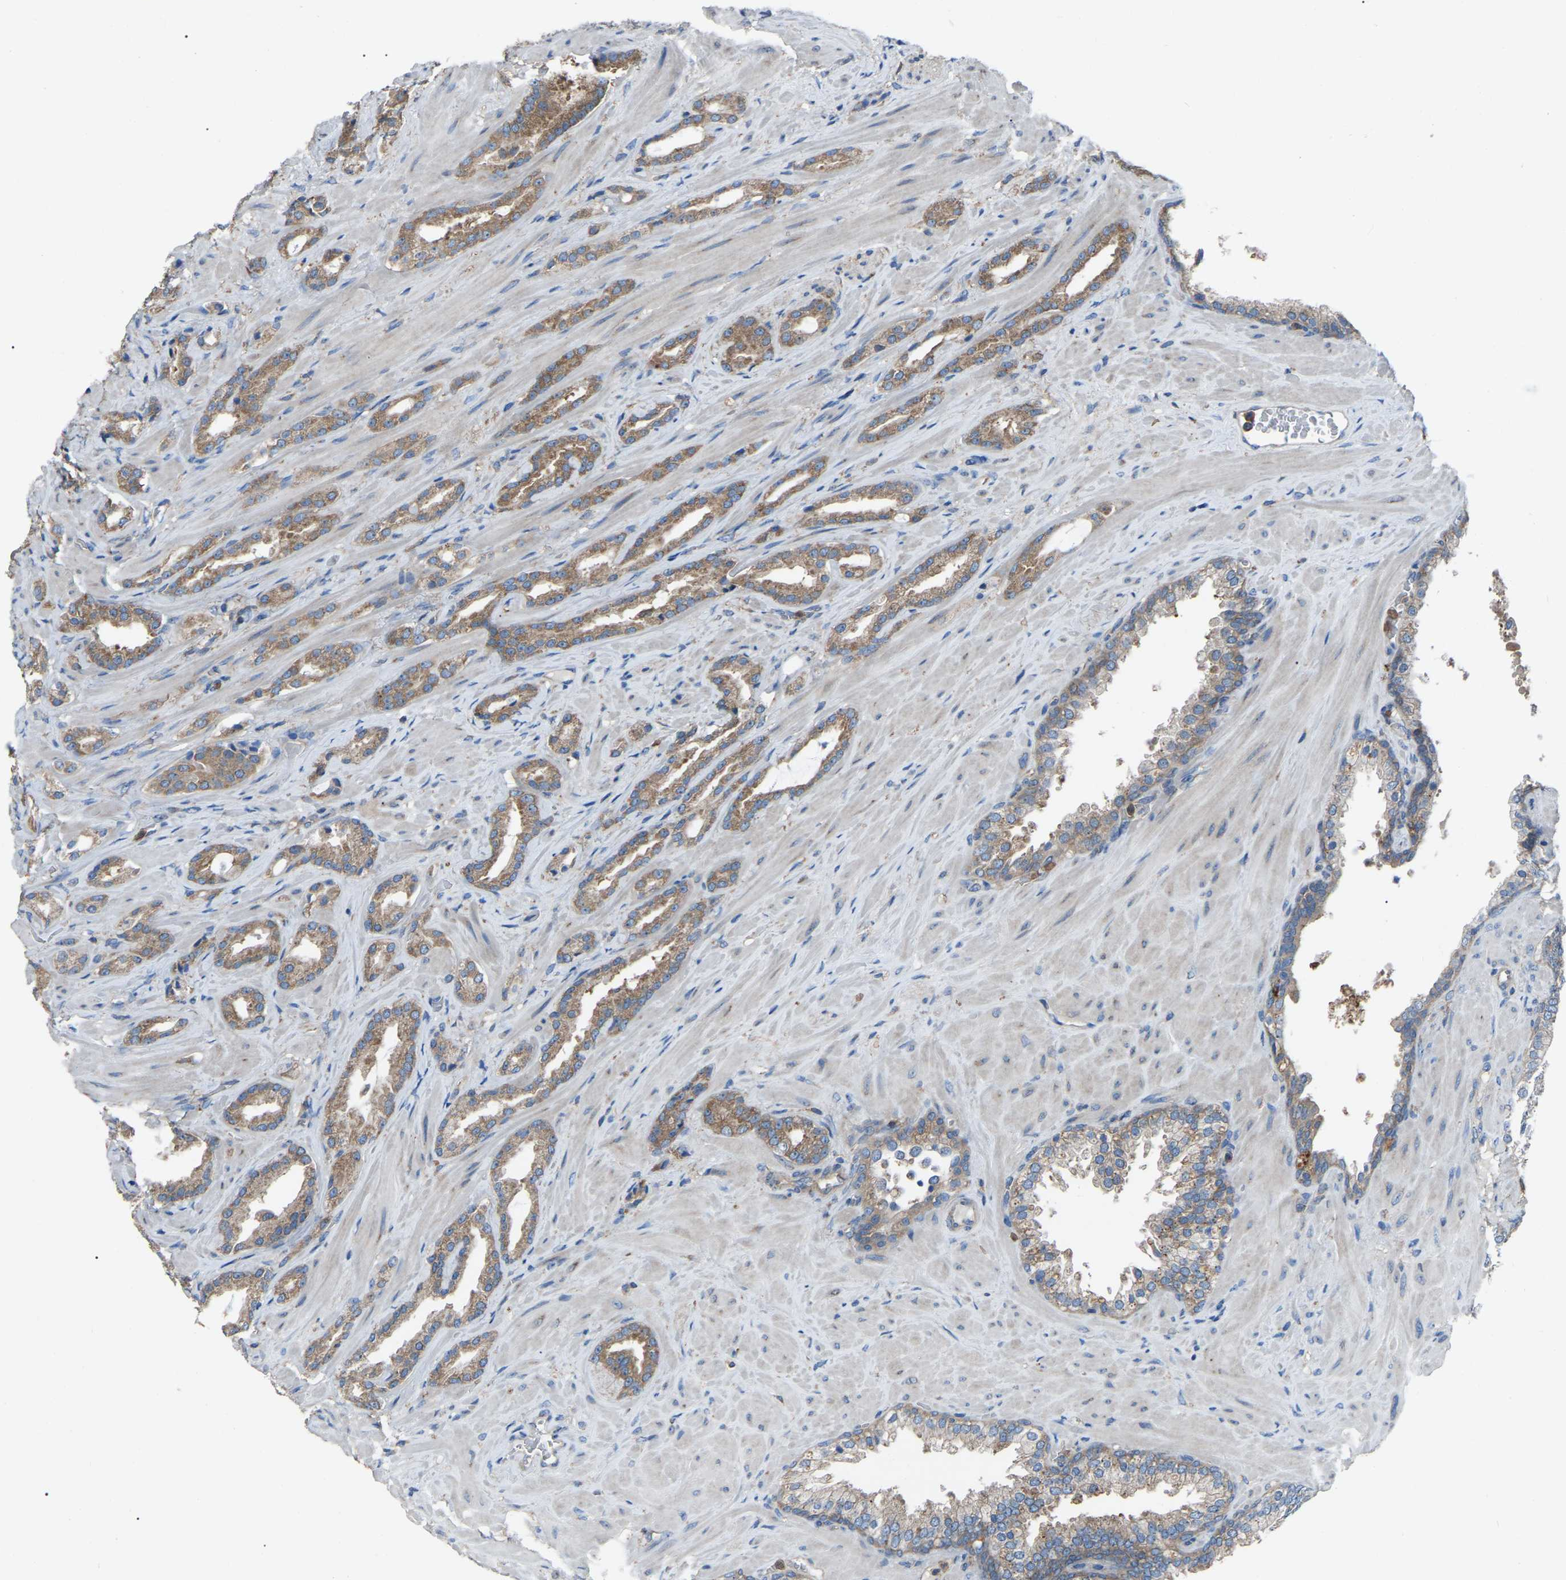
{"staining": {"intensity": "moderate", "quantity": ">75%", "location": "cytoplasmic/membranous"}, "tissue": "prostate cancer", "cell_type": "Tumor cells", "image_type": "cancer", "snomed": [{"axis": "morphology", "description": "Adenocarcinoma, High grade"}, {"axis": "topography", "description": "Prostate"}], "caption": "Protein expression by IHC reveals moderate cytoplasmic/membranous staining in about >75% of tumor cells in prostate cancer (high-grade adenocarcinoma).", "gene": "AIMP1", "patient": {"sex": "male", "age": 64}}